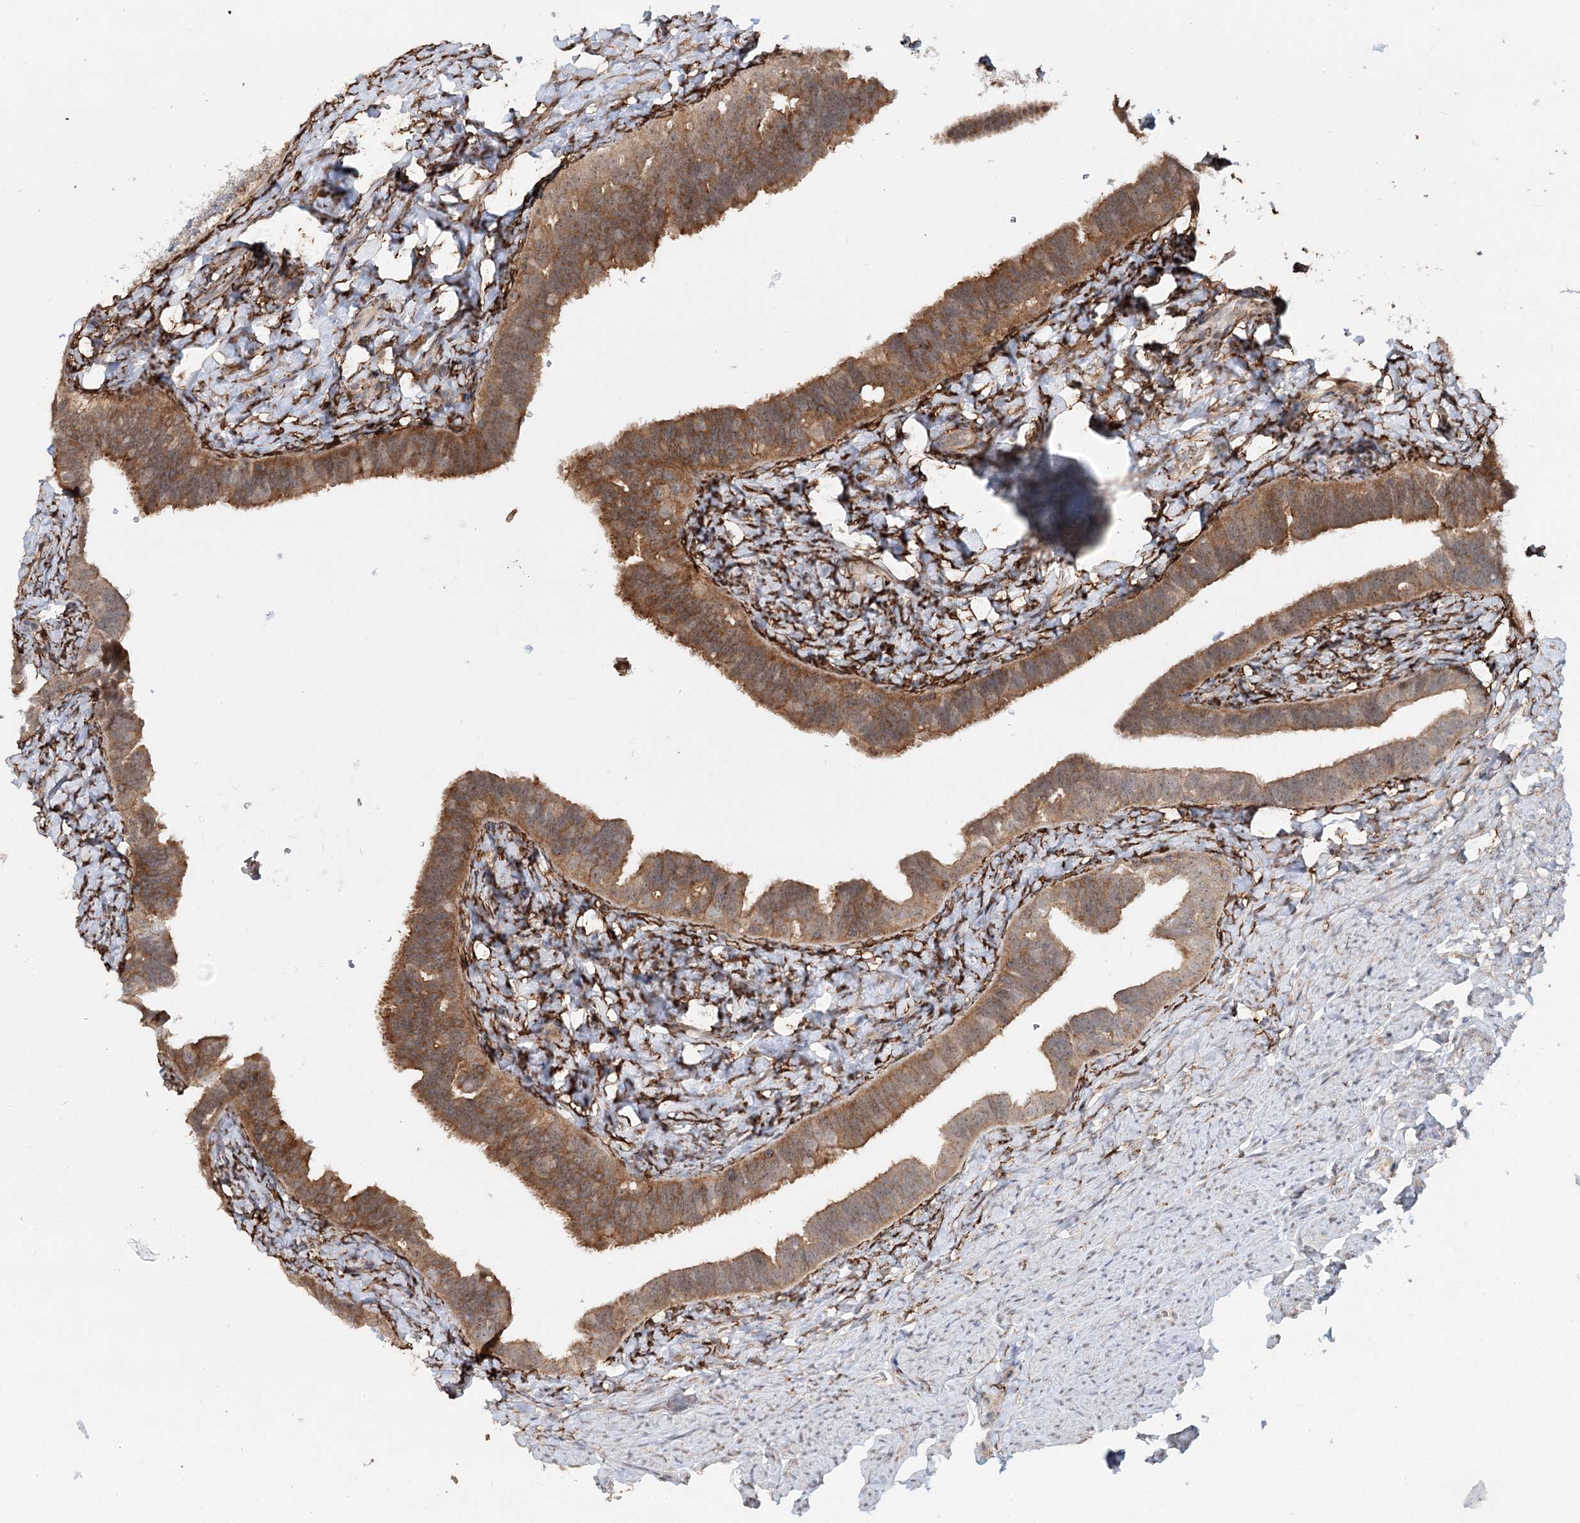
{"staining": {"intensity": "moderate", "quantity": ">75%", "location": "cytoplasmic/membranous"}, "tissue": "fallopian tube", "cell_type": "Glandular cells", "image_type": "normal", "snomed": [{"axis": "morphology", "description": "Normal tissue, NOS"}, {"axis": "topography", "description": "Fallopian tube"}], "caption": "DAB (3,3'-diaminobenzidine) immunohistochemical staining of benign human fallopian tube demonstrates moderate cytoplasmic/membranous protein staining in about >75% of glandular cells. The staining is performed using DAB (3,3'-diaminobenzidine) brown chromogen to label protein expression. The nuclei are counter-stained blue using hematoxylin.", "gene": "WDR44", "patient": {"sex": "female", "age": 39}}